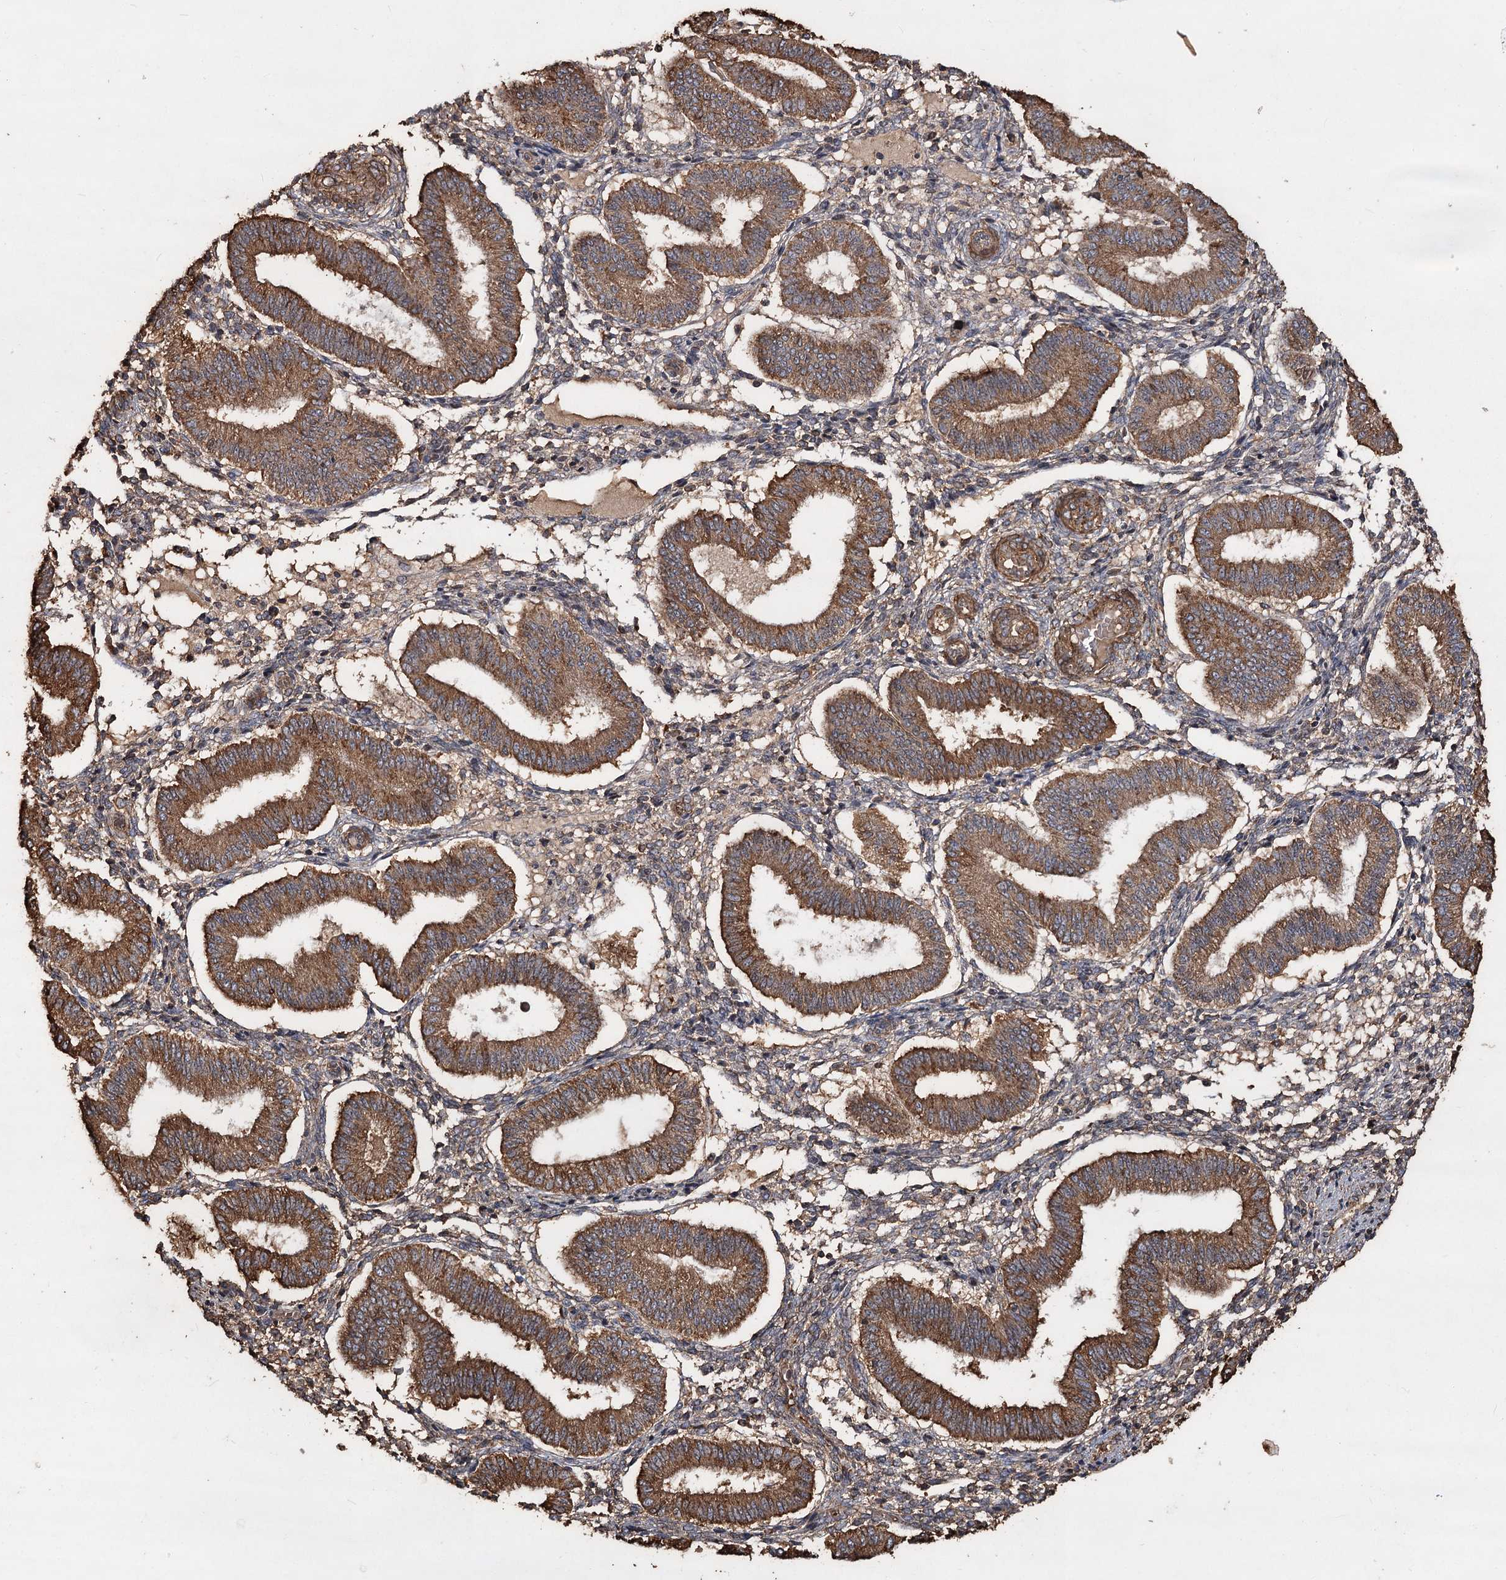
{"staining": {"intensity": "strong", "quantity": "25%-75%", "location": "cytoplasmic/membranous"}, "tissue": "endometrium", "cell_type": "Cells in endometrial stroma", "image_type": "normal", "snomed": [{"axis": "morphology", "description": "Normal tissue, NOS"}, {"axis": "topography", "description": "Endometrium"}], "caption": "High-power microscopy captured an immunohistochemistry image of normal endometrium, revealing strong cytoplasmic/membranous staining in approximately 25%-75% of cells in endometrial stroma.", "gene": "PIK3C2A", "patient": {"sex": "female", "age": 39}}